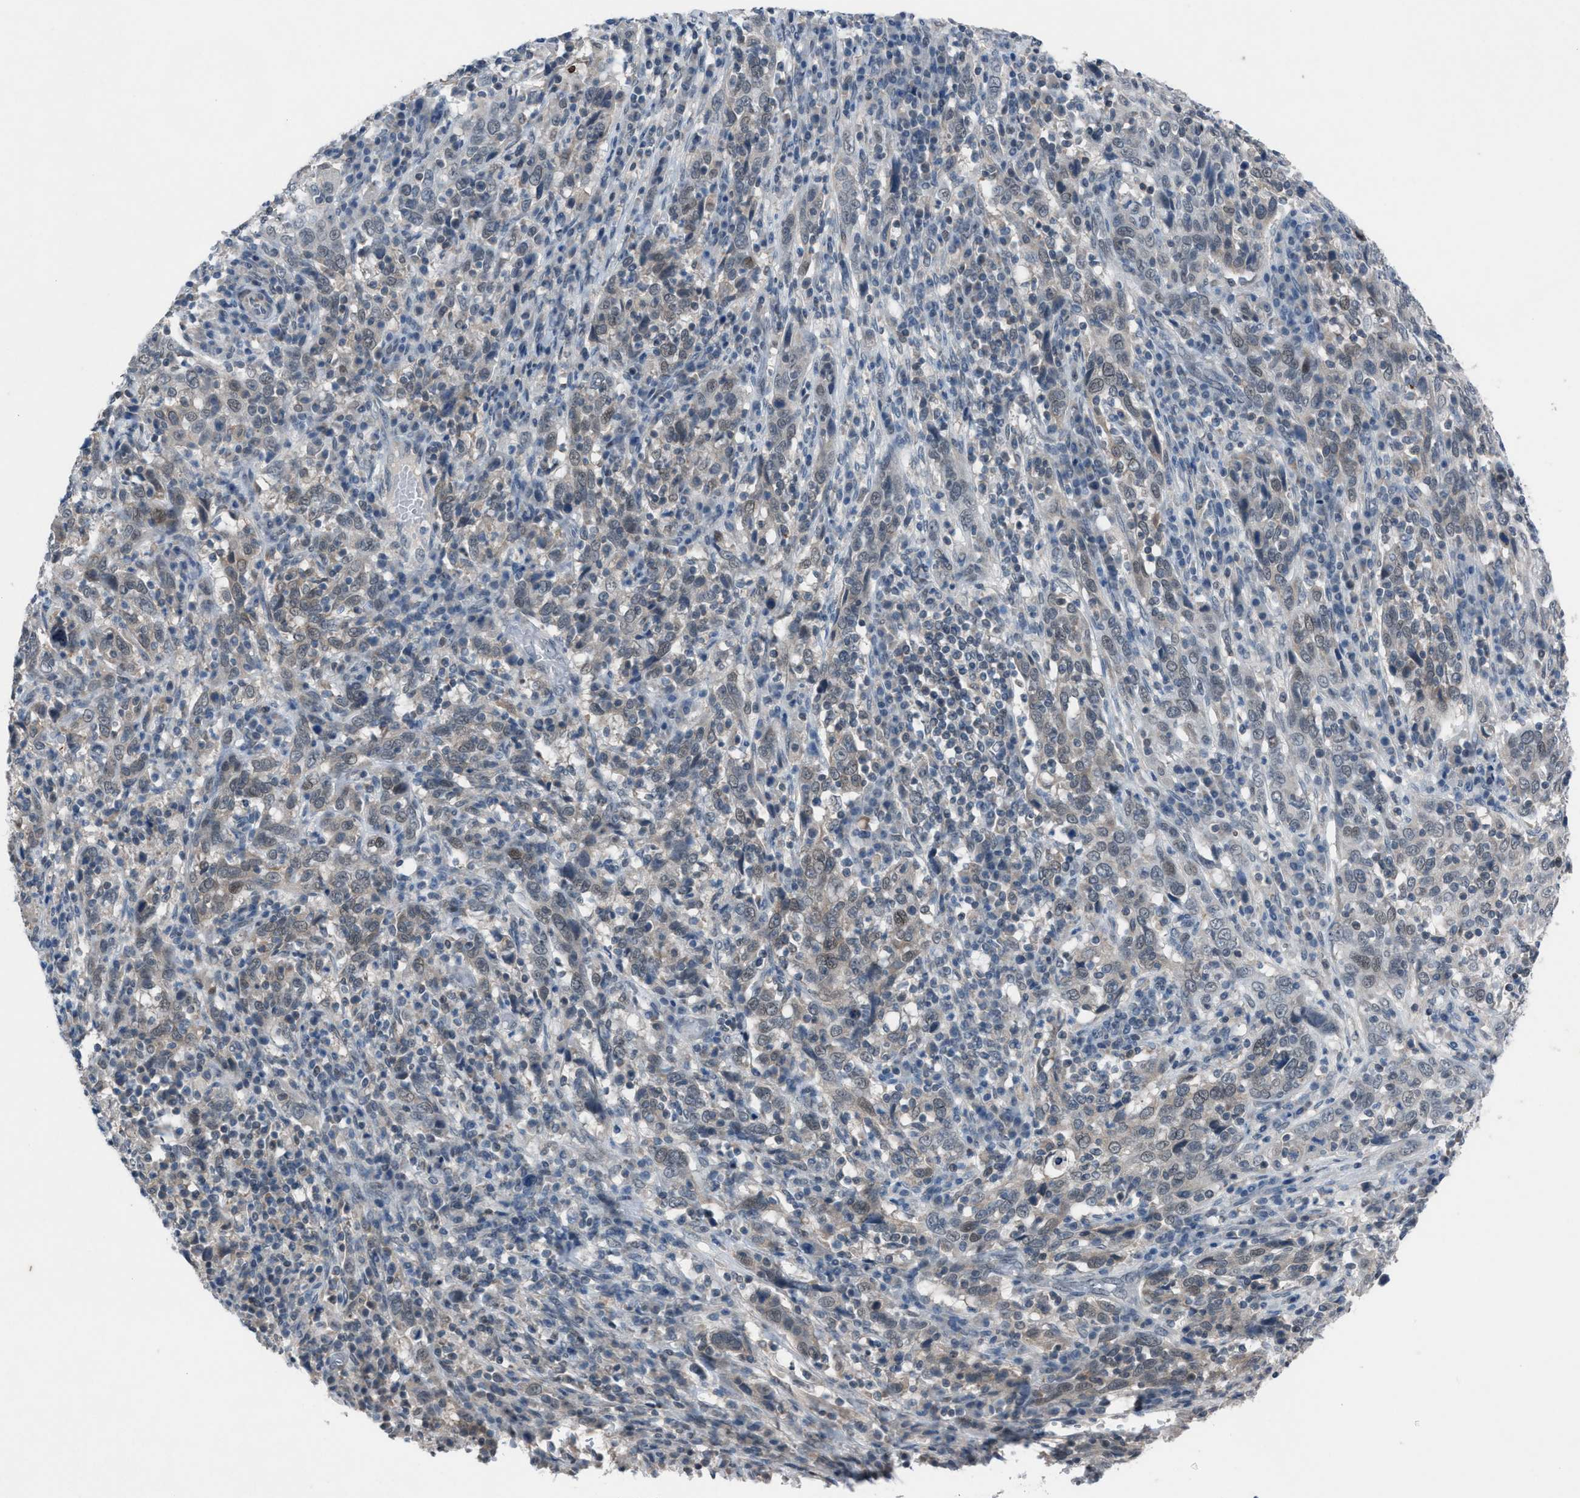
{"staining": {"intensity": "weak", "quantity": "25%-75%", "location": "cytoplasmic/membranous"}, "tissue": "cervical cancer", "cell_type": "Tumor cells", "image_type": "cancer", "snomed": [{"axis": "morphology", "description": "Squamous cell carcinoma, NOS"}, {"axis": "topography", "description": "Cervix"}], "caption": "Immunohistochemical staining of squamous cell carcinoma (cervical) reveals low levels of weak cytoplasmic/membranous protein staining in approximately 25%-75% of tumor cells.", "gene": "ANAPC11", "patient": {"sex": "female", "age": 46}}